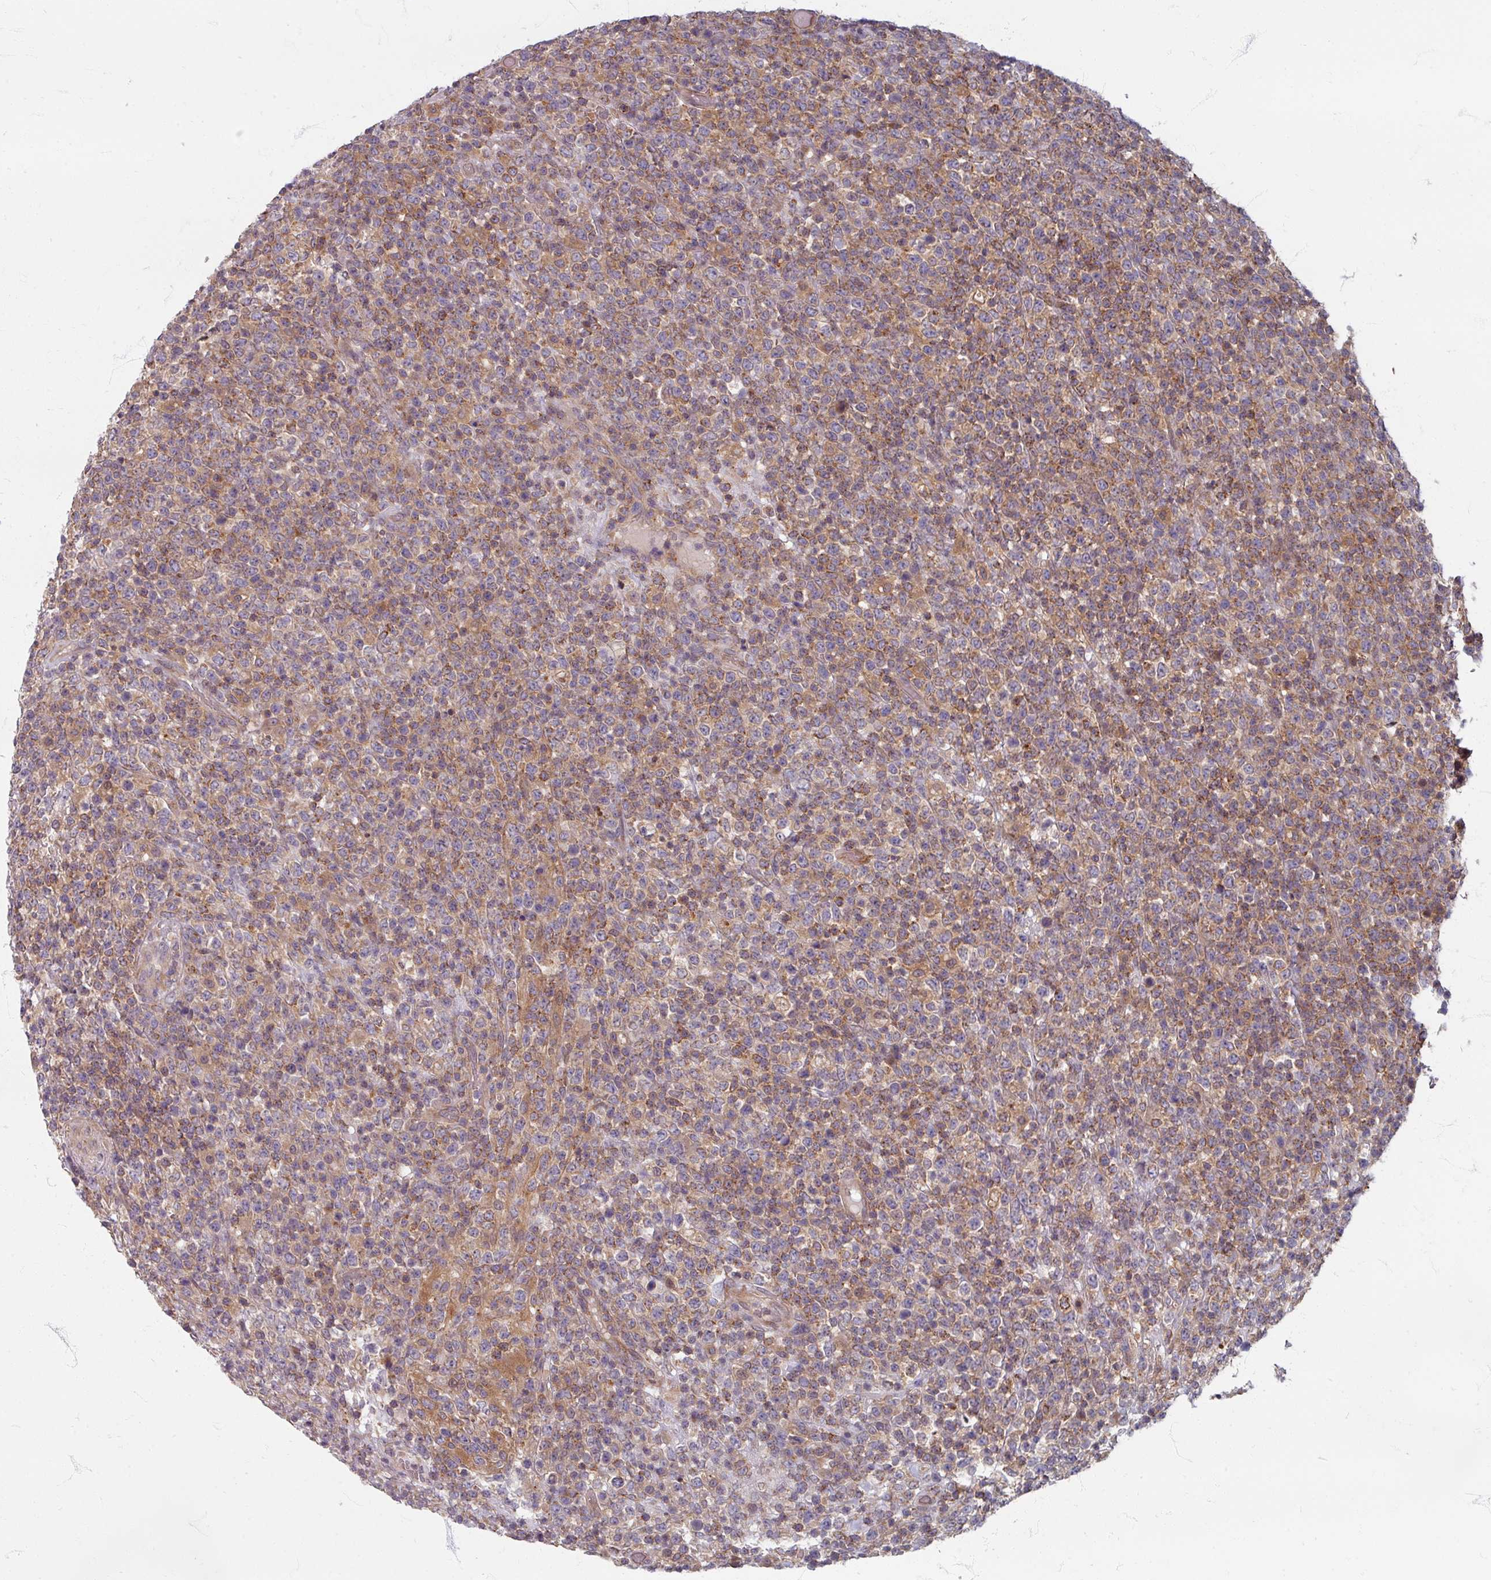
{"staining": {"intensity": "moderate", "quantity": "25%-75%", "location": "cytoplasmic/membranous"}, "tissue": "lymphoma", "cell_type": "Tumor cells", "image_type": "cancer", "snomed": [{"axis": "morphology", "description": "Malignant lymphoma, non-Hodgkin's type, High grade"}, {"axis": "topography", "description": "Colon"}], "caption": "Human high-grade malignant lymphoma, non-Hodgkin's type stained for a protein (brown) displays moderate cytoplasmic/membranous positive expression in approximately 25%-75% of tumor cells.", "gene": "STAM", "patient": {"sex": "female", "age": 53}}